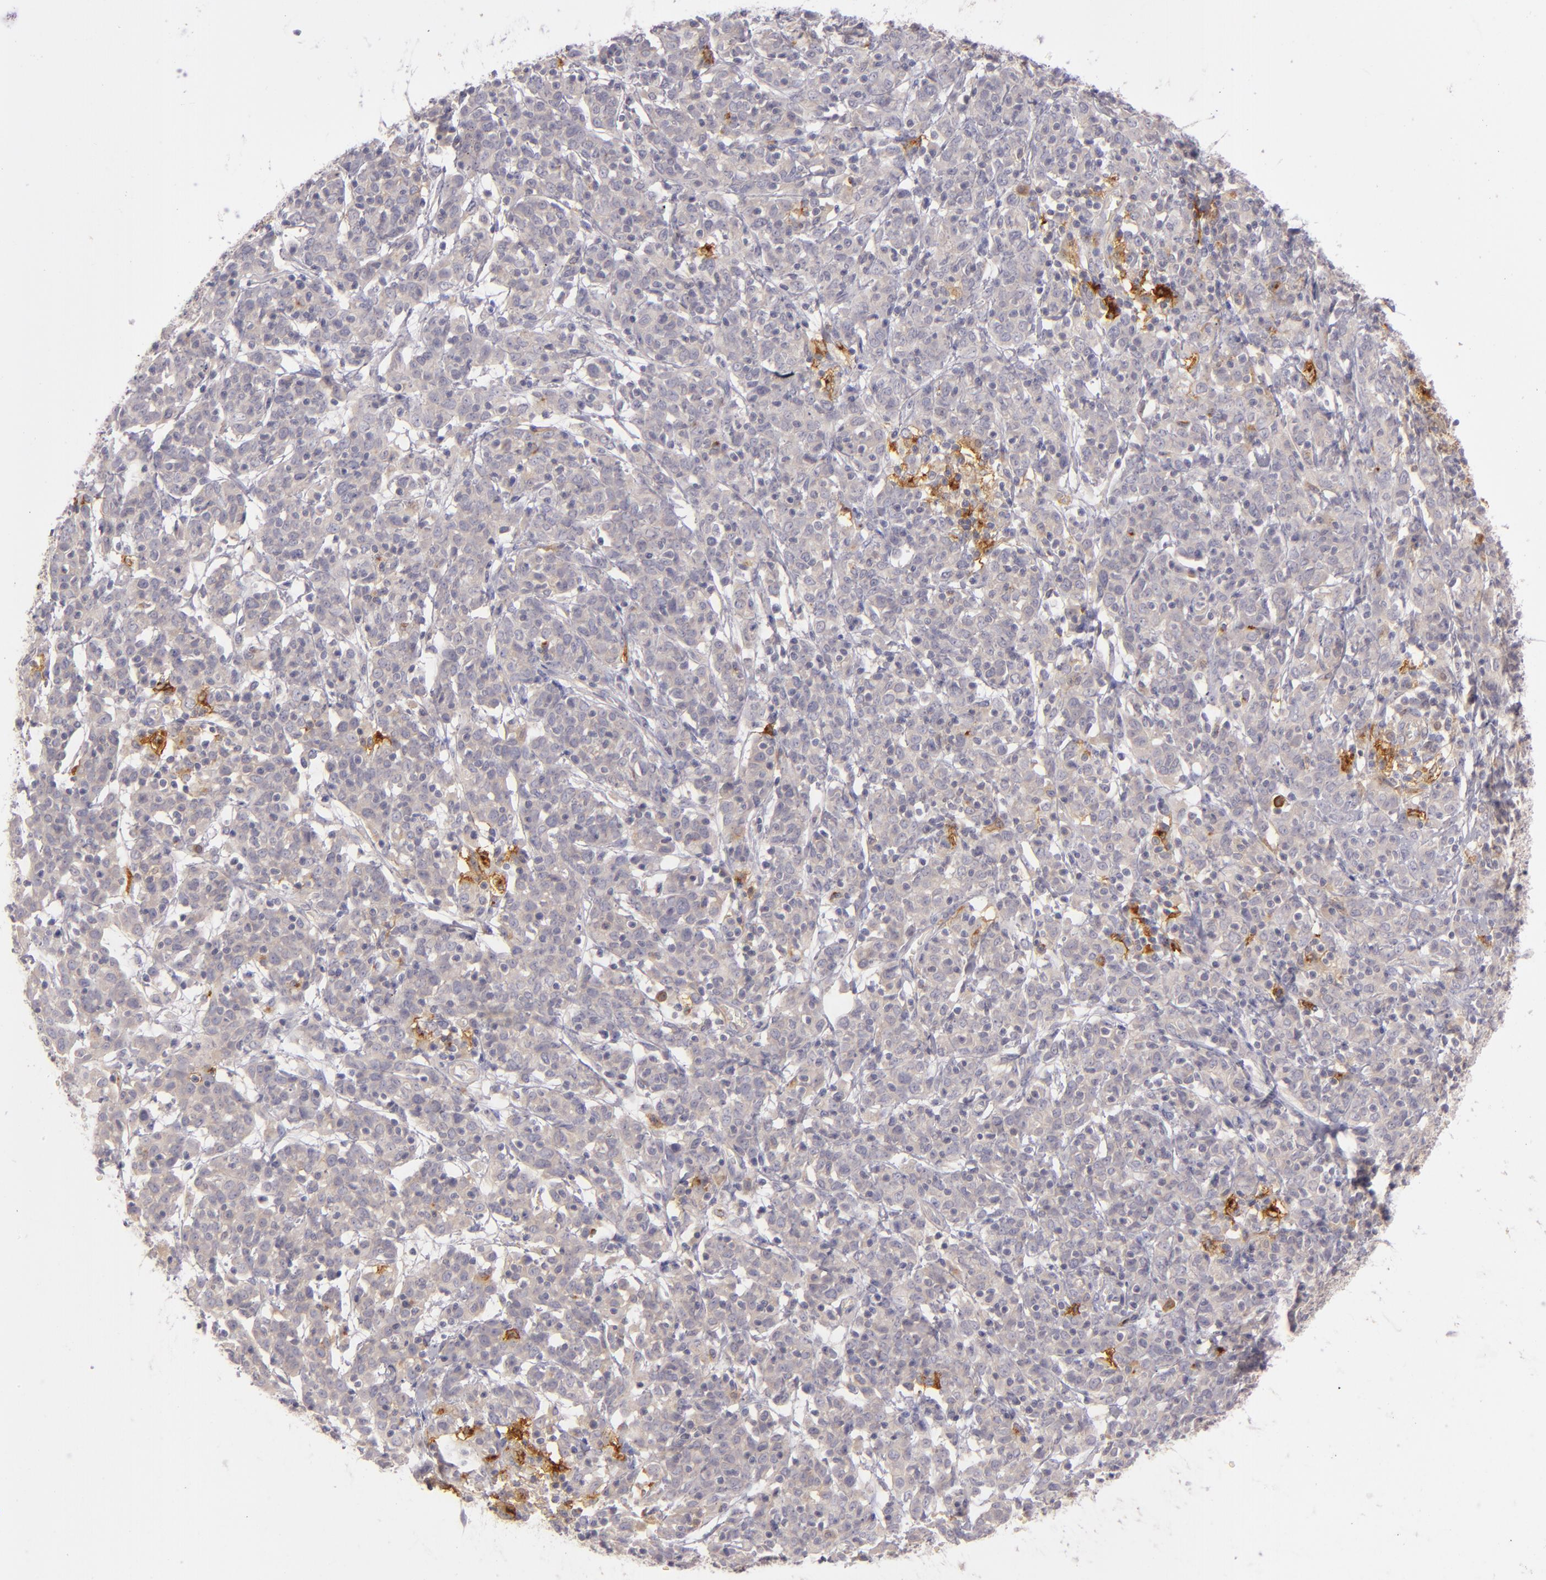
{"staining": {"intensity": "negative", "quantity": "none", "location": "none"}, "tissue": "cervical cancer", "cell_type": "Tumor cells", "image_type": "cancer", "snomed": [{"axis": "morphology", "description": "Normal tissue, NOS"}, {"axis": "morphology", "description": "Squamous cell carcinoma, NOS"}, {"axis": "topography", "description": "Cervix"}], "caption": "High power microscopy photomicrograph of an immunohistochemistry (IHC) histopathology image of cervical cancer, revealing no significant staining in tumor cells. (DAB immunohistochemistry (IHC) visualized using brightfield microscopy, high magnification).", "gene": "CD83", "patient": {"sex": "female", "age": 67}}